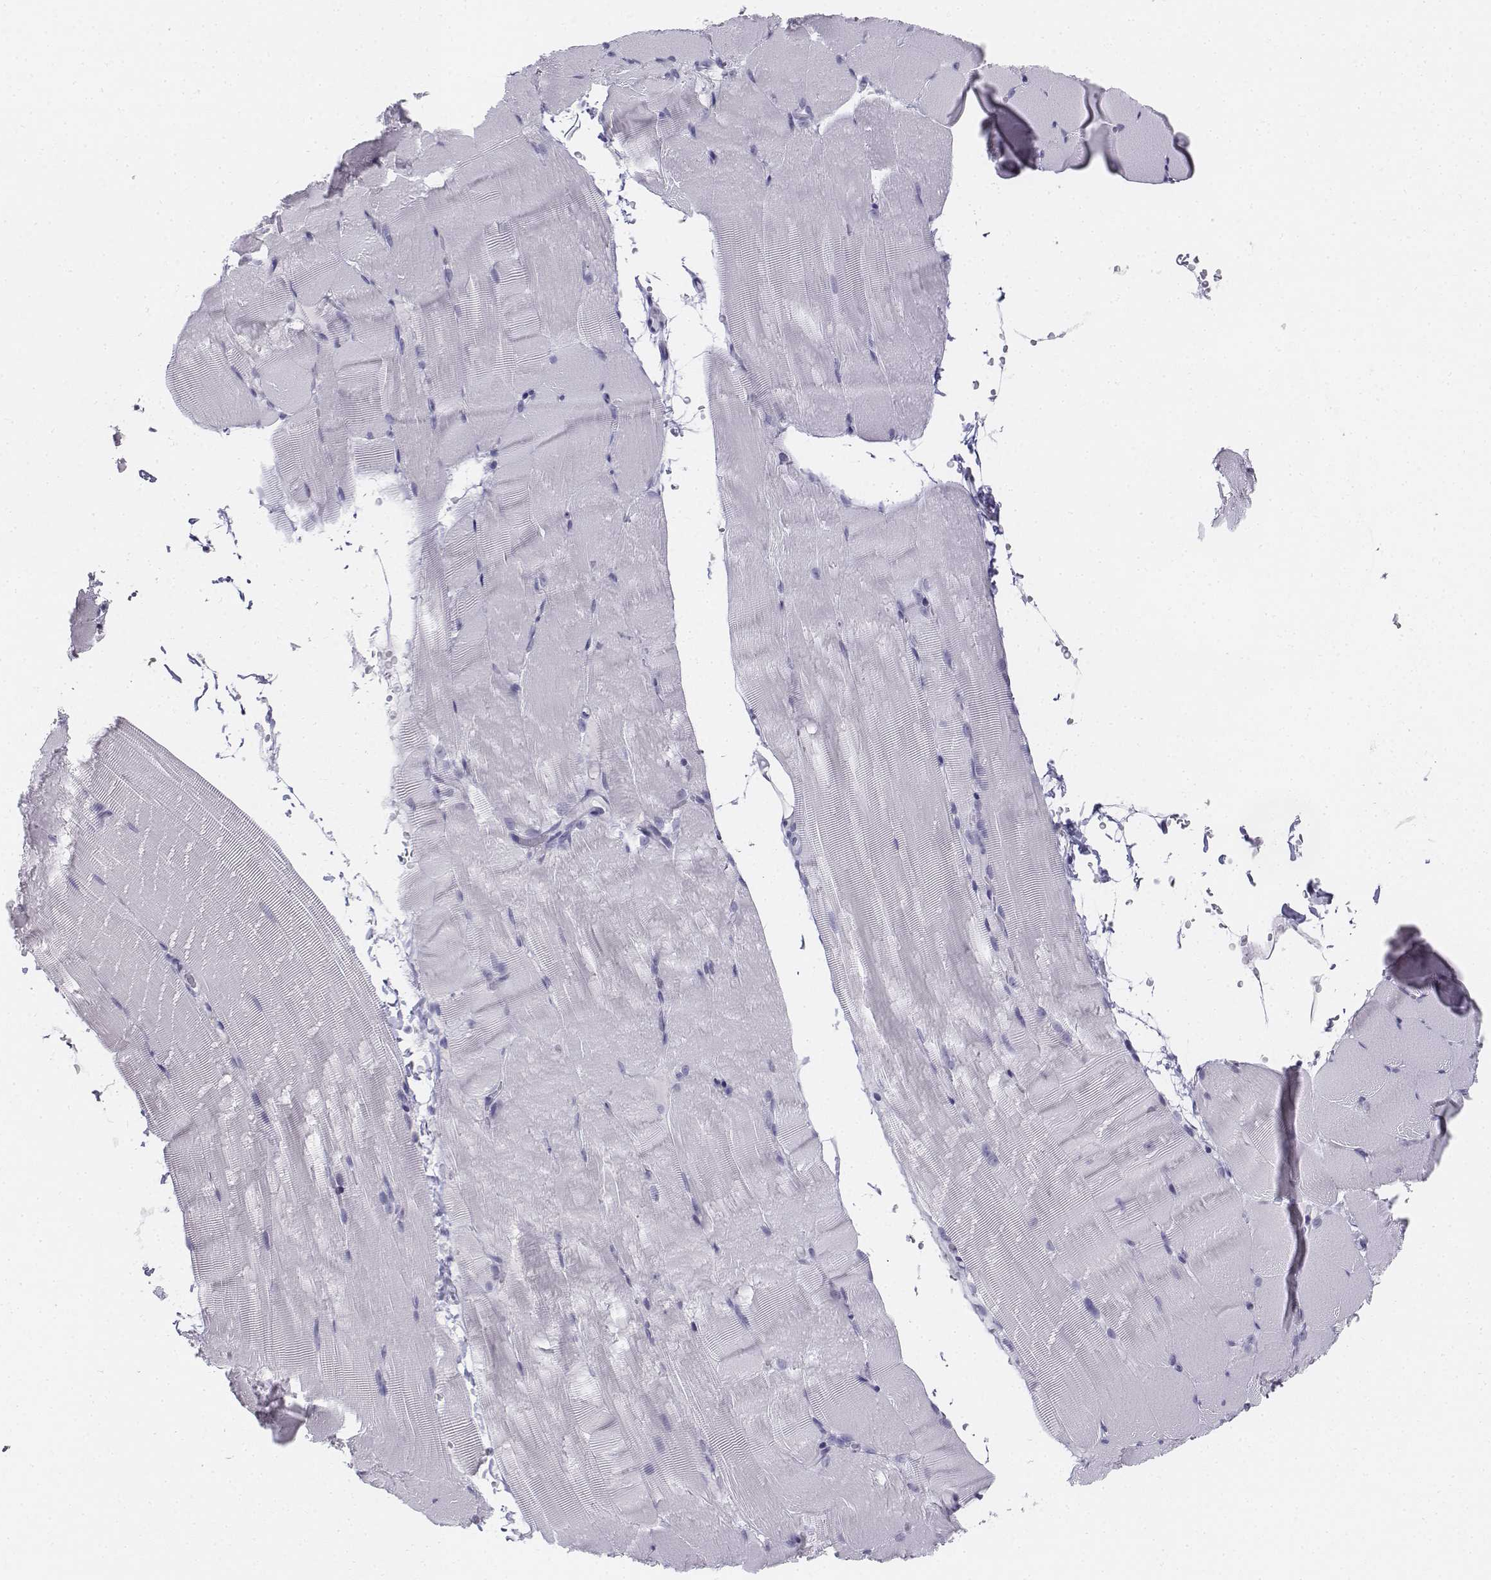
{"staining": {"intensity": "negative", "quantity": "none", "location": "none"}, "tissue": "skeletal muscle", "cell_type": "Myocytes", "image_type": "normal", "snomed": [{"axis": "morphology", "description": "Normal tissue, NOS"}, {"axis": "topography", "description": "Skeletal muscle"}], "caption": "This is an immunohistochemistry micrograph of normal skeletal muscle. There is no expression in myocytes.", "gene": "TH", "patient": {"sex": "female", "age": 37}}